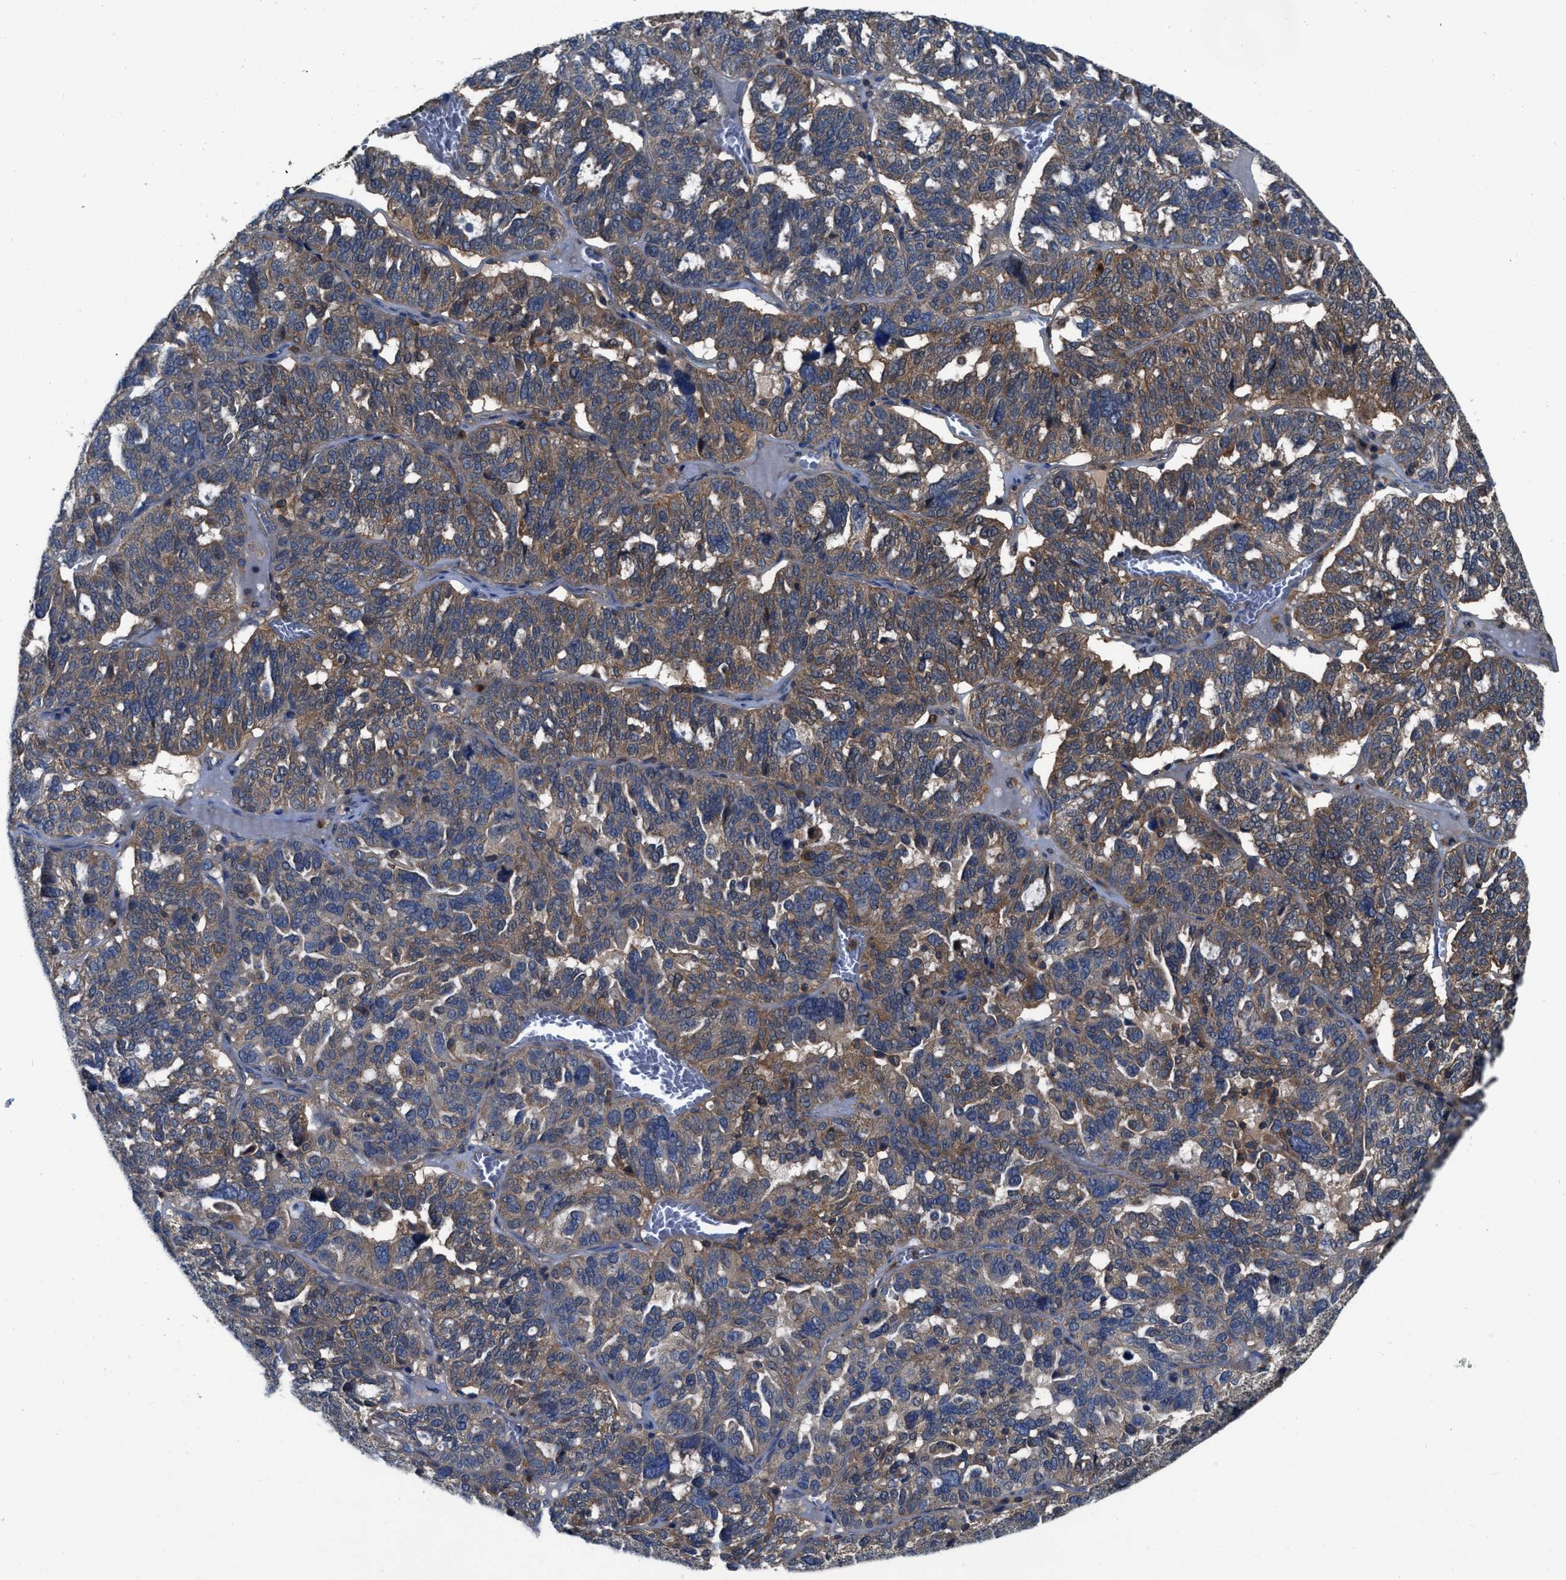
{"staining": {"intensity": "moderate", "quantity": ">75%", "location": "cytoplasmic/membranous"}, "tissue": "ovarian cancer", "cell_type": "Tumor cells", "image_type": "cancer", "snomed": [{"axis": "morphology", "description": "Cystadenocarcinoma, serous, NOS"}, {"axis": "topography", "description": "Ovary"}], "caption": "Tumor cells show moderate cytoplasmic/membranous staining in approximately >75% of cells in ovarian serous cystadenocarcinoma. The staining was performed using DAB, with brown indicating positive protein expression. Nuclei are stained blue with hematoxylin.", "gene": "USP25", "patient": {"sex": "female", "age": 59}}